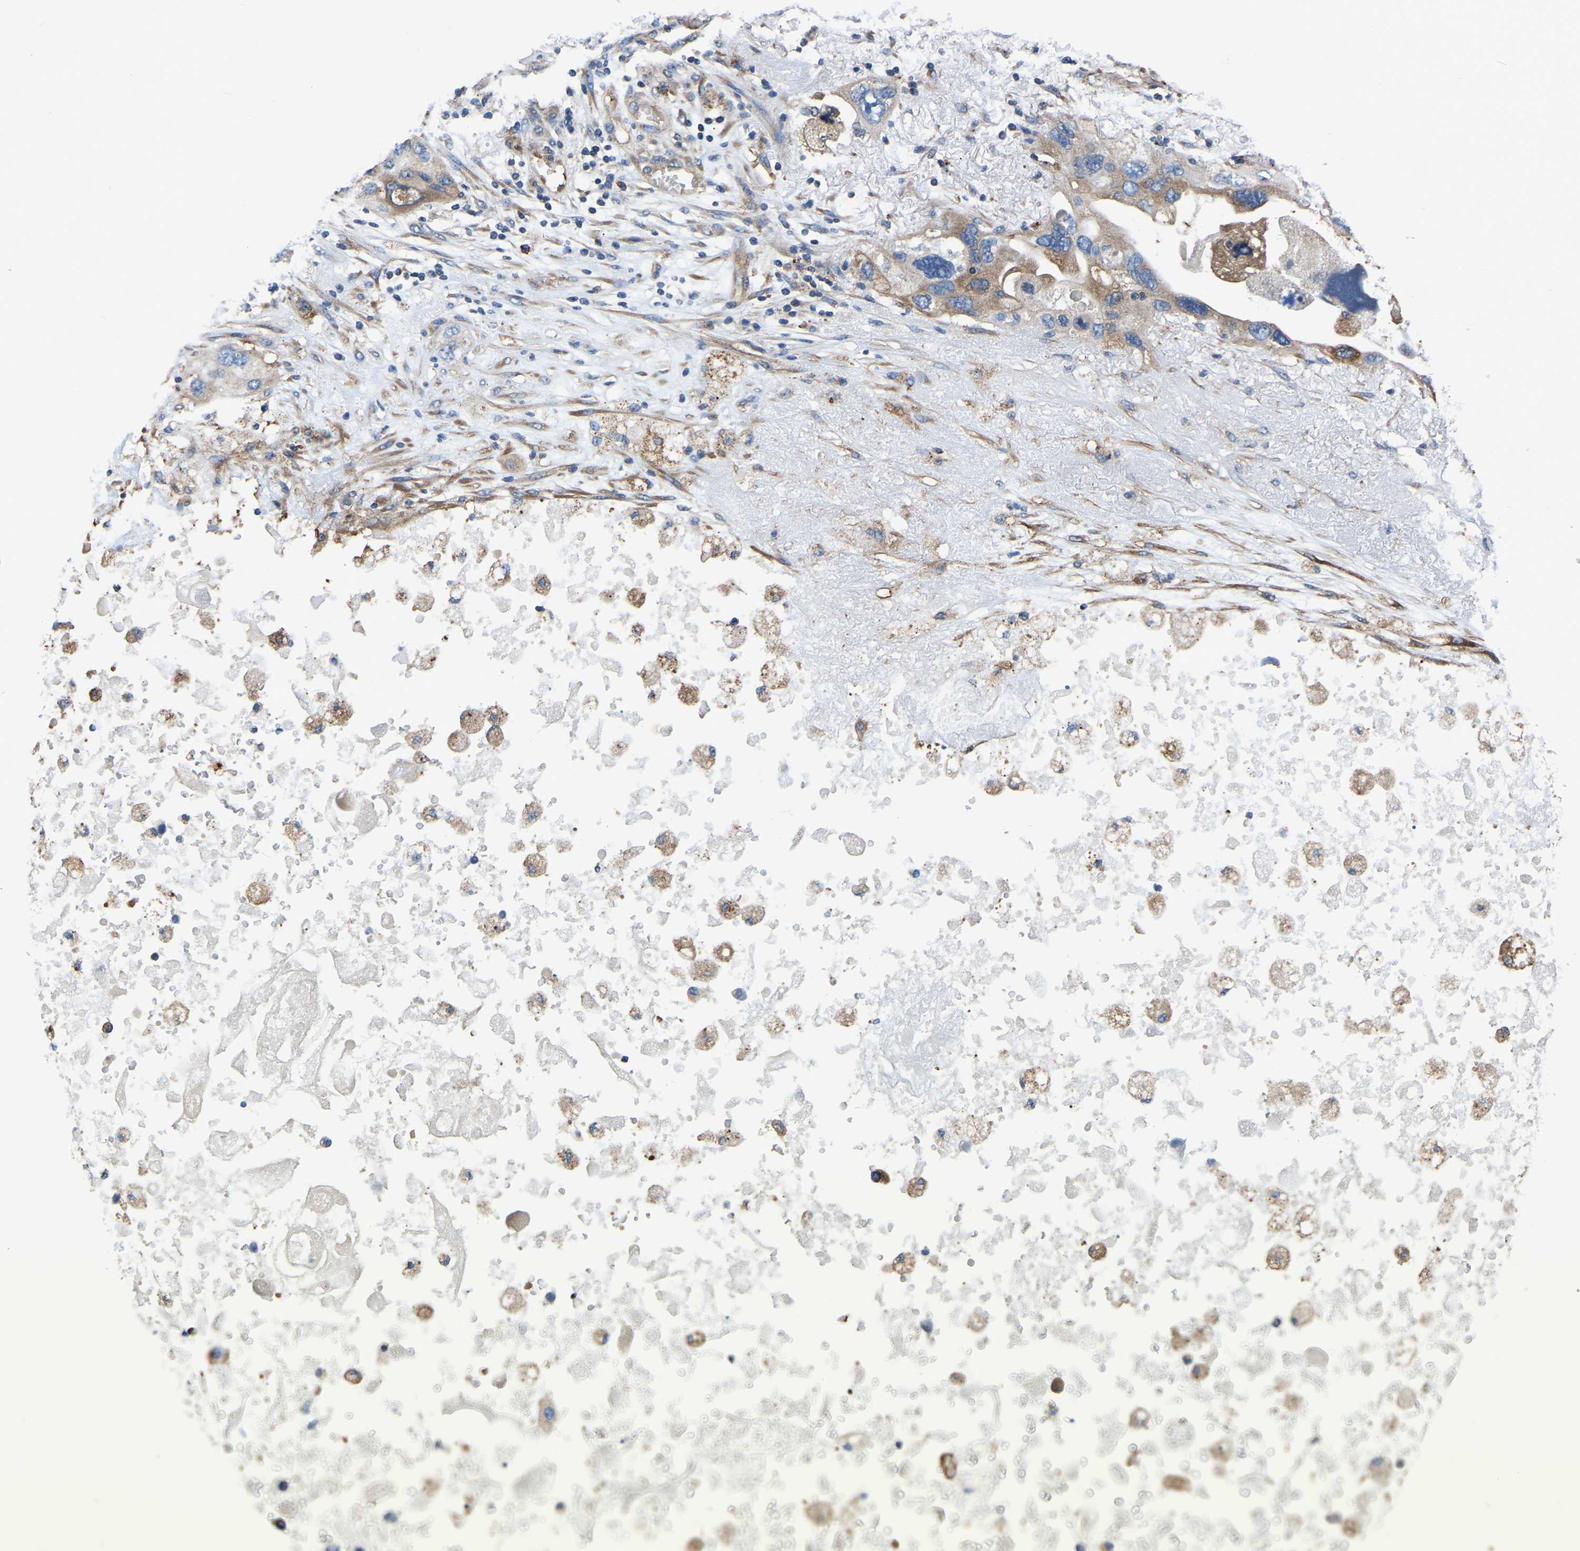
{"staining": {"intensity": "moderate", "quantity": ">75%", "location": "cytoplasmic/membranous"}, "tissue": "lung cancer", "cell_type": "Tumor cells", "image_type": "cancer", "snomed": [{"axis": "morphology", "description": "Squamous cell carcinoma, NOS"}, {"axis": "topography", "description": "Lung"}], "caption": "An image of lung cancer stained for a protein displays moderate cytoplasmic/membranous brown staining in tumor cells.", "gene": "GARS1", "patient": {"sex": "female", "age": 73}}